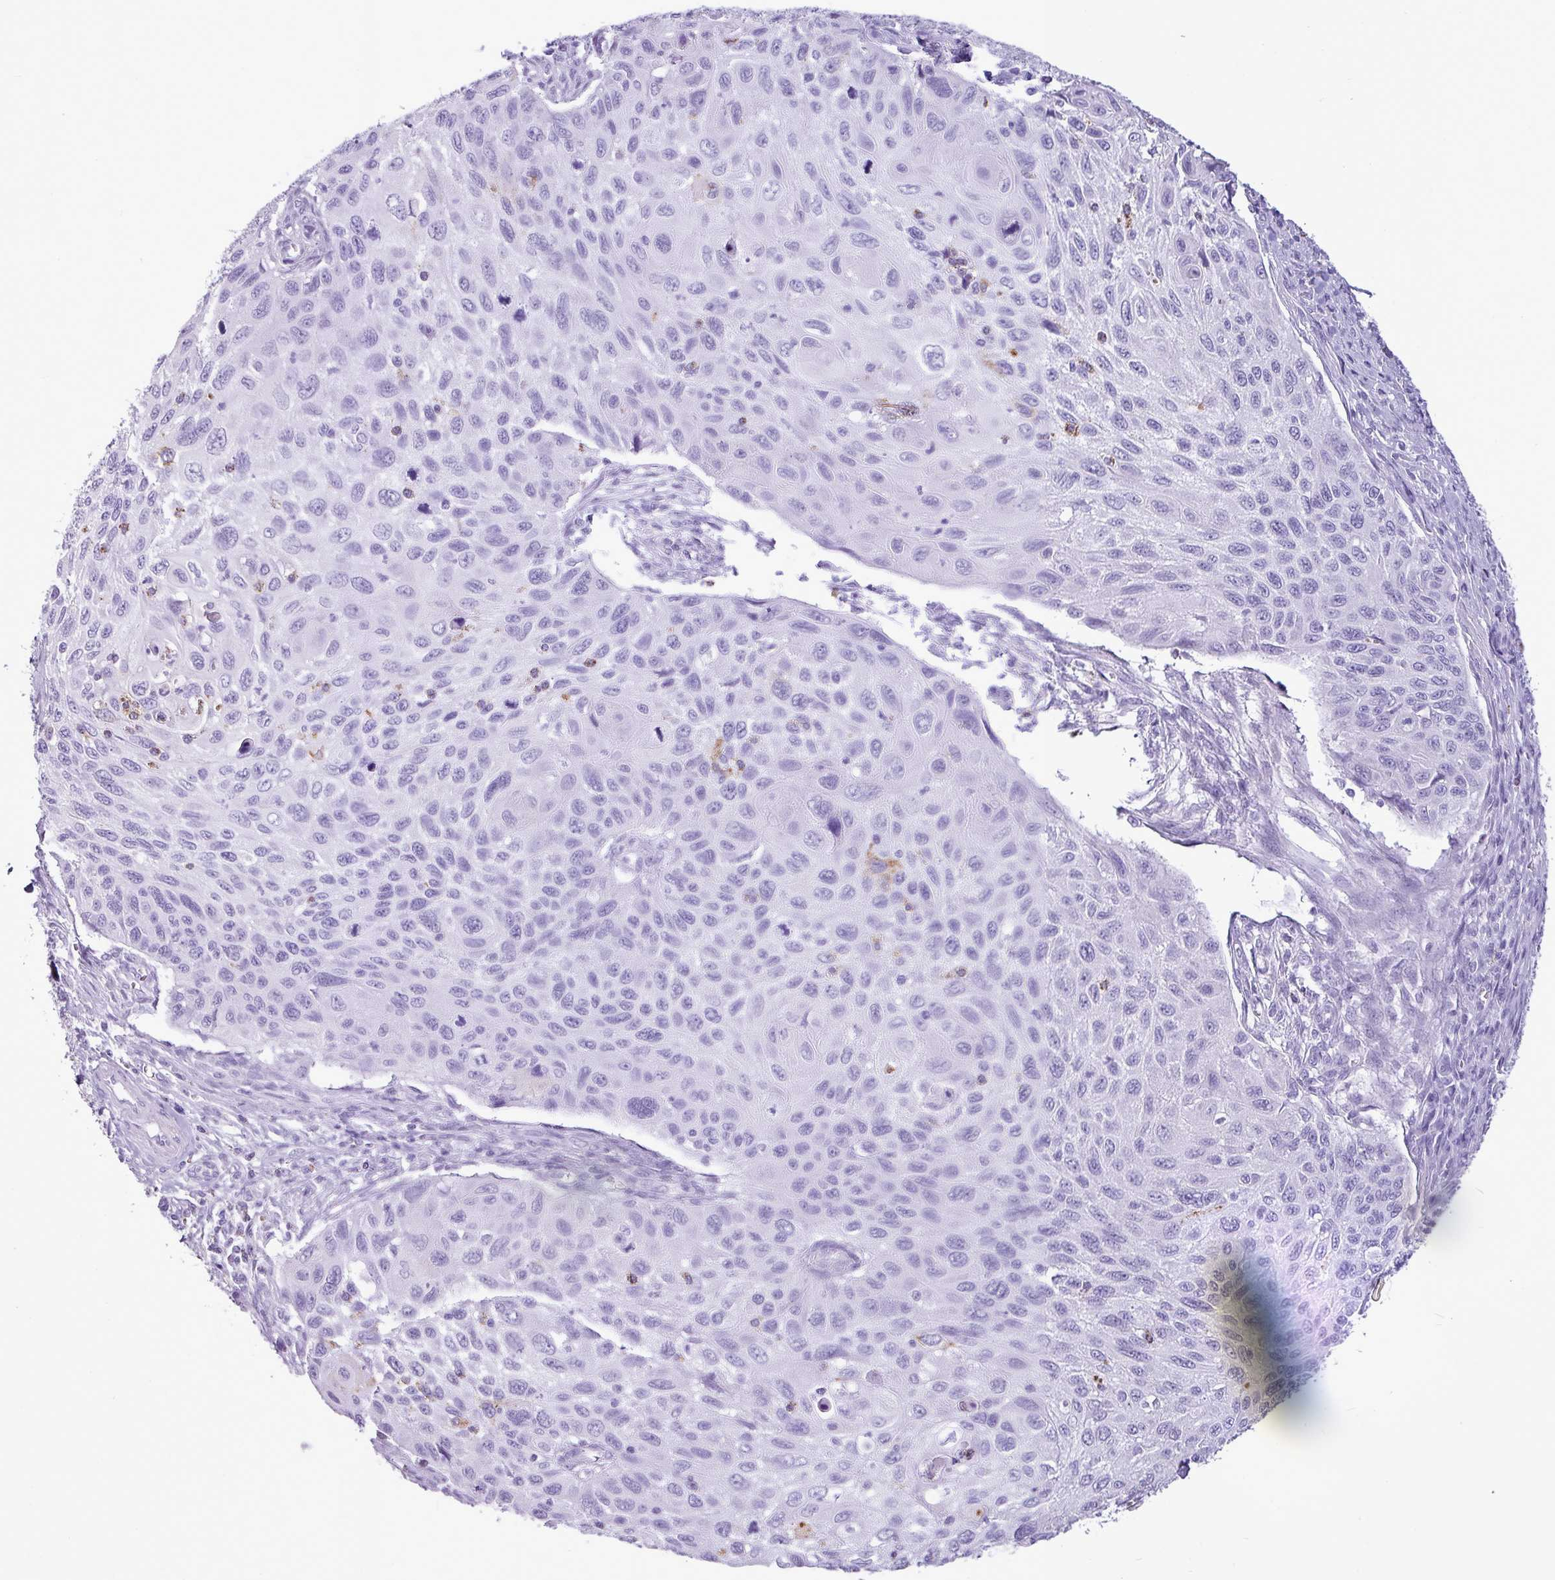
{"staining": {"intensity": "negative", "quantity": "none", "location": "none"}, "tissue": "cervical cancer", "cell_type": "Tumor cells", "image_type": "cancer", "snomed": [{"axis": "morphology", "description": "Squamous cell carcinoma, NOS"}, {"axis": "topography", "description": "Cervix"}], "caption": "This is an immunohistochemistry micrograph of human cervical squamous cell carcinoma. There is no expression in tumor cells.", "gene": "AMY1B", "patient": {"sex": "female", "age": 70}}